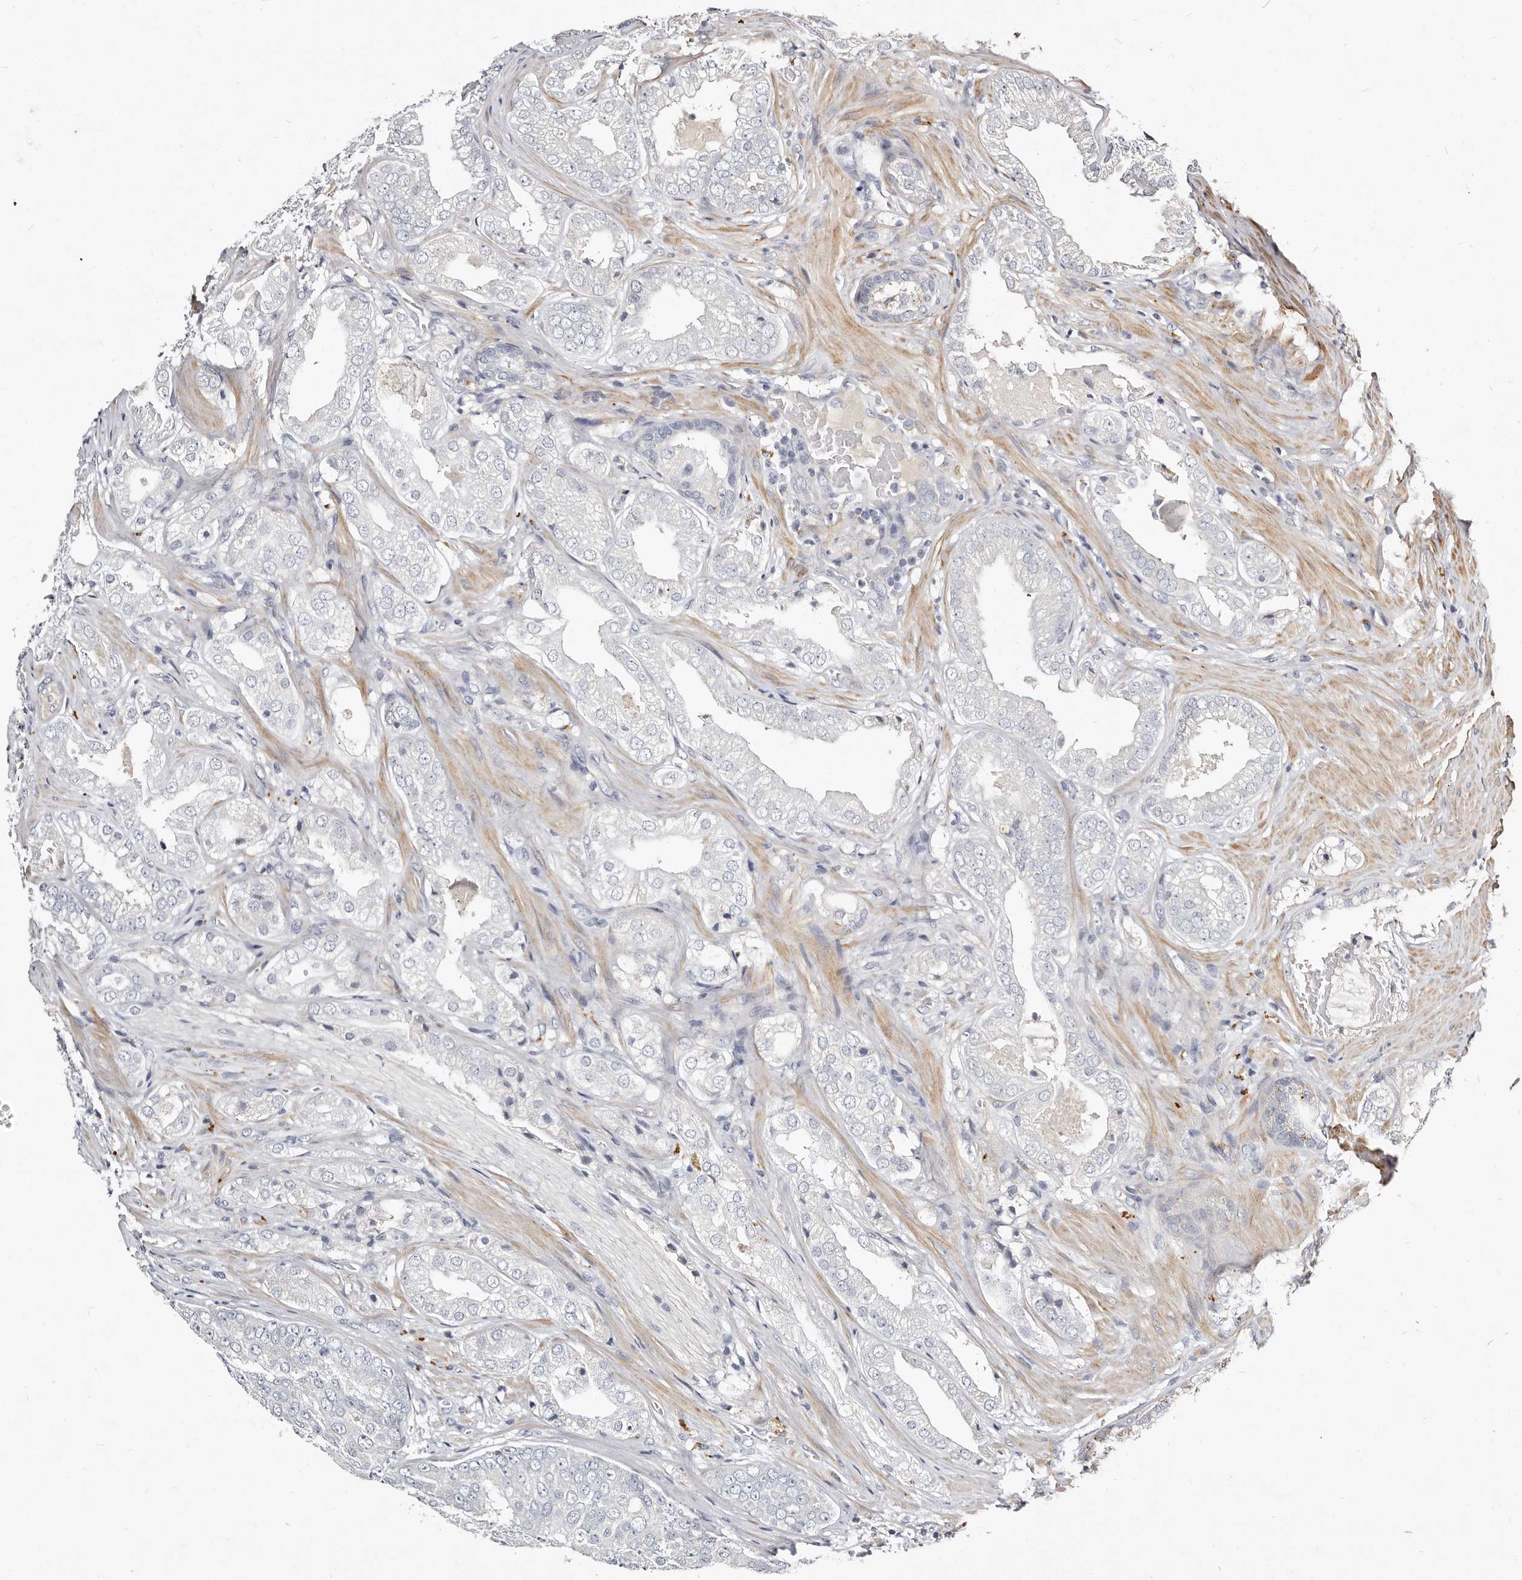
{"staining": {"intensity": "negative", "quantity": "none", "location": "none"}, "tissue": "prostate cancer", "cell_type": "Tumor cells", "image_type": "cancer", "snomed": [{"axis": "morphology", "description": "Adenocarcinoma, High grade"}, {"axis": "topography", "description": "Prostate"}], "caption": "Immunohistochemistry (IHC) micrograph of human prostate adenocarcinoma (high-grade) stained for a protein (brown), which shows no expression in tumor cells. Nuclei are stained in blue.", "gene": "MRPS33", "patient": {"sex": "male", "age": 58}}